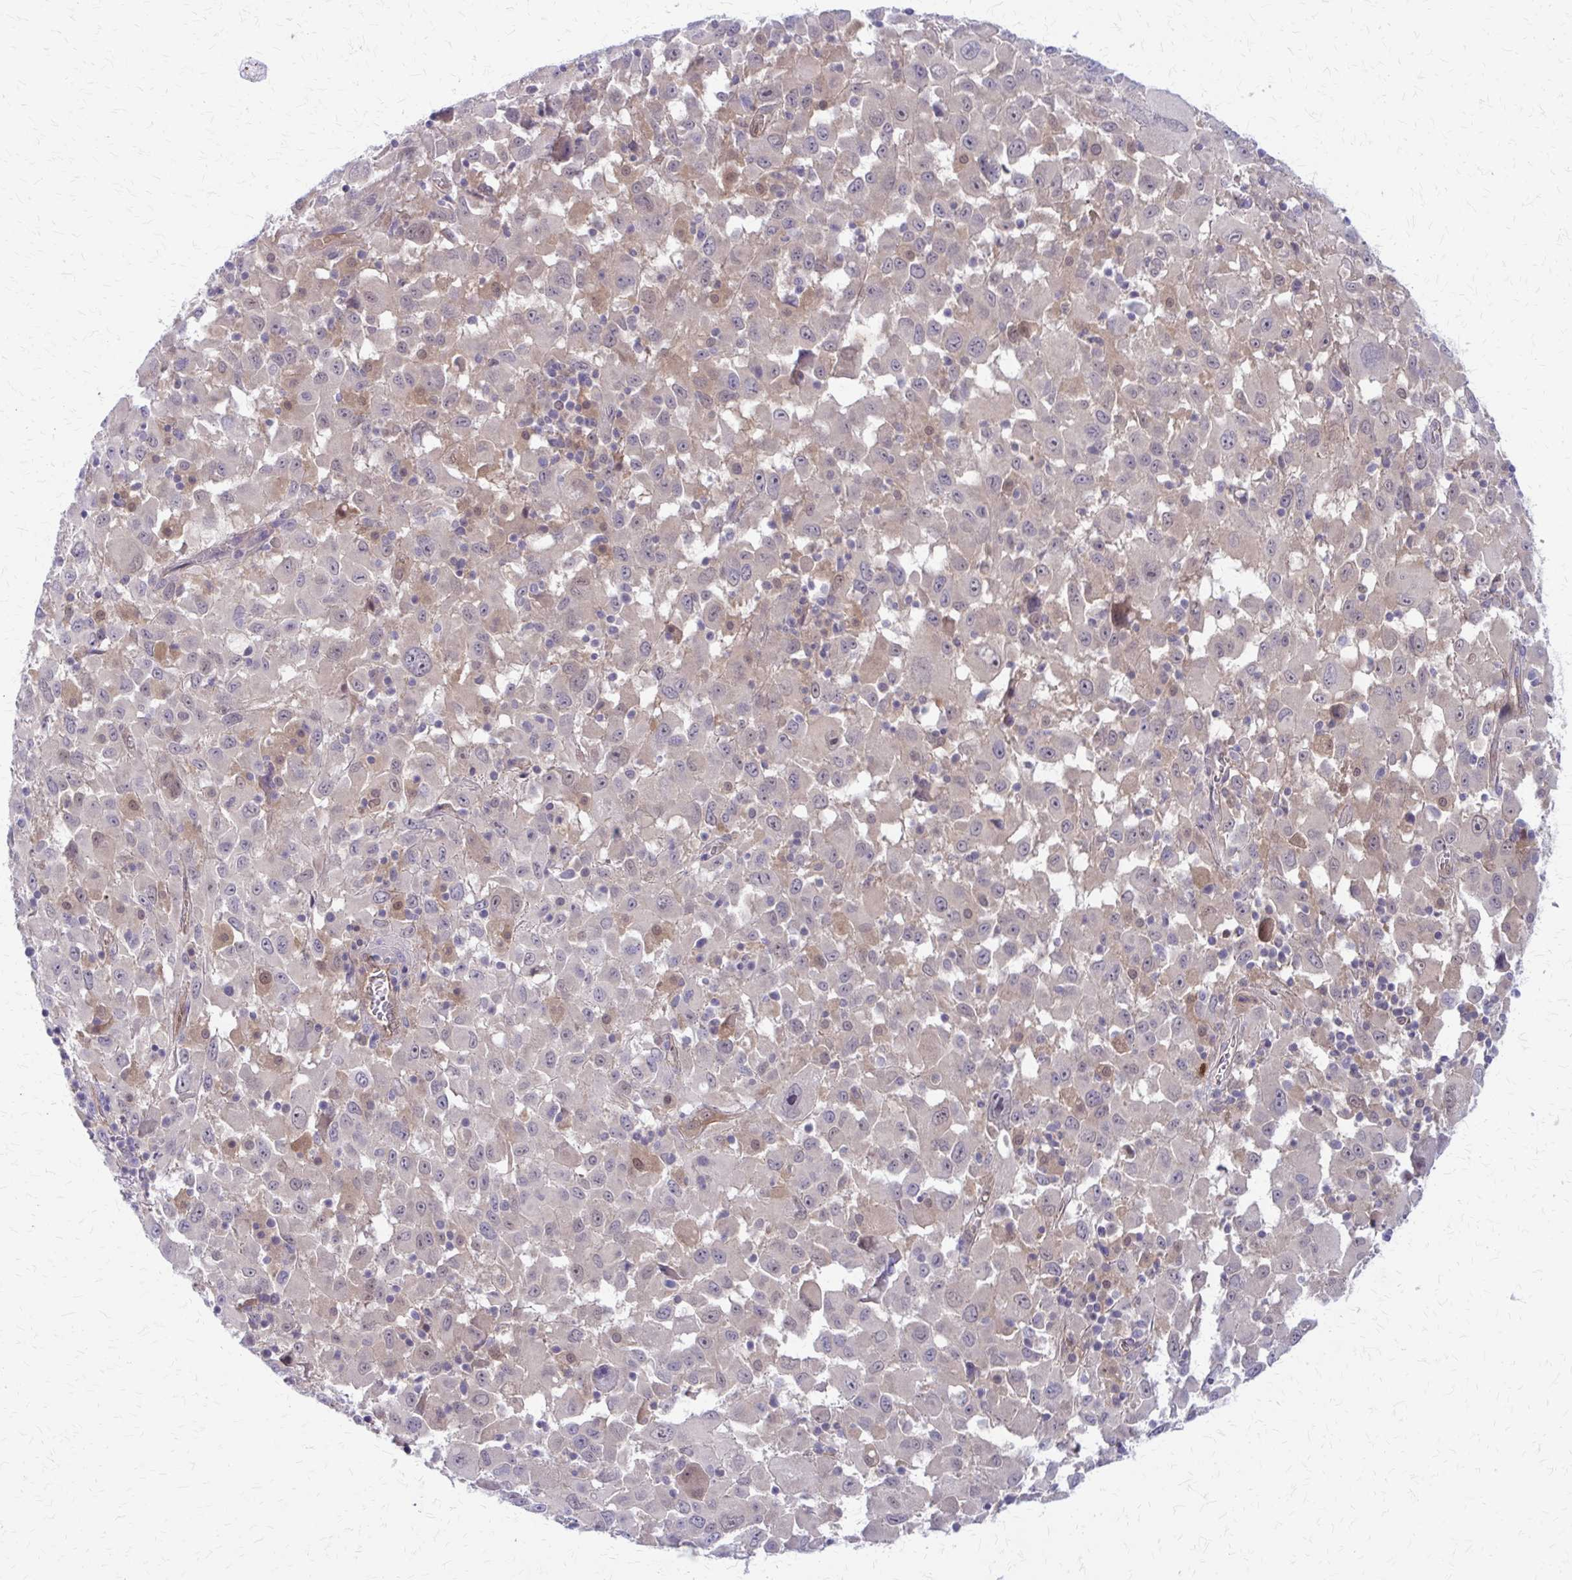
{"staining": {"intensity": "weak", "quantity": "<25%", "location": "nuclear"}, "tissue": "melanoma", "cell_type": "Tumor cells", "image_type": "cancer", "snomed": [{"axis": "morphology", "description": "Malignant melanoma, Metastatic site"}, {"axis": "topography", "description": "Soft tissue"}], "caption": "Protein analysis of malignant melanoma (metastatic site) shows no significant expression in tumor cells.", "gene": "CLIC2", "patient": {"sex": "male", "age": 50}}